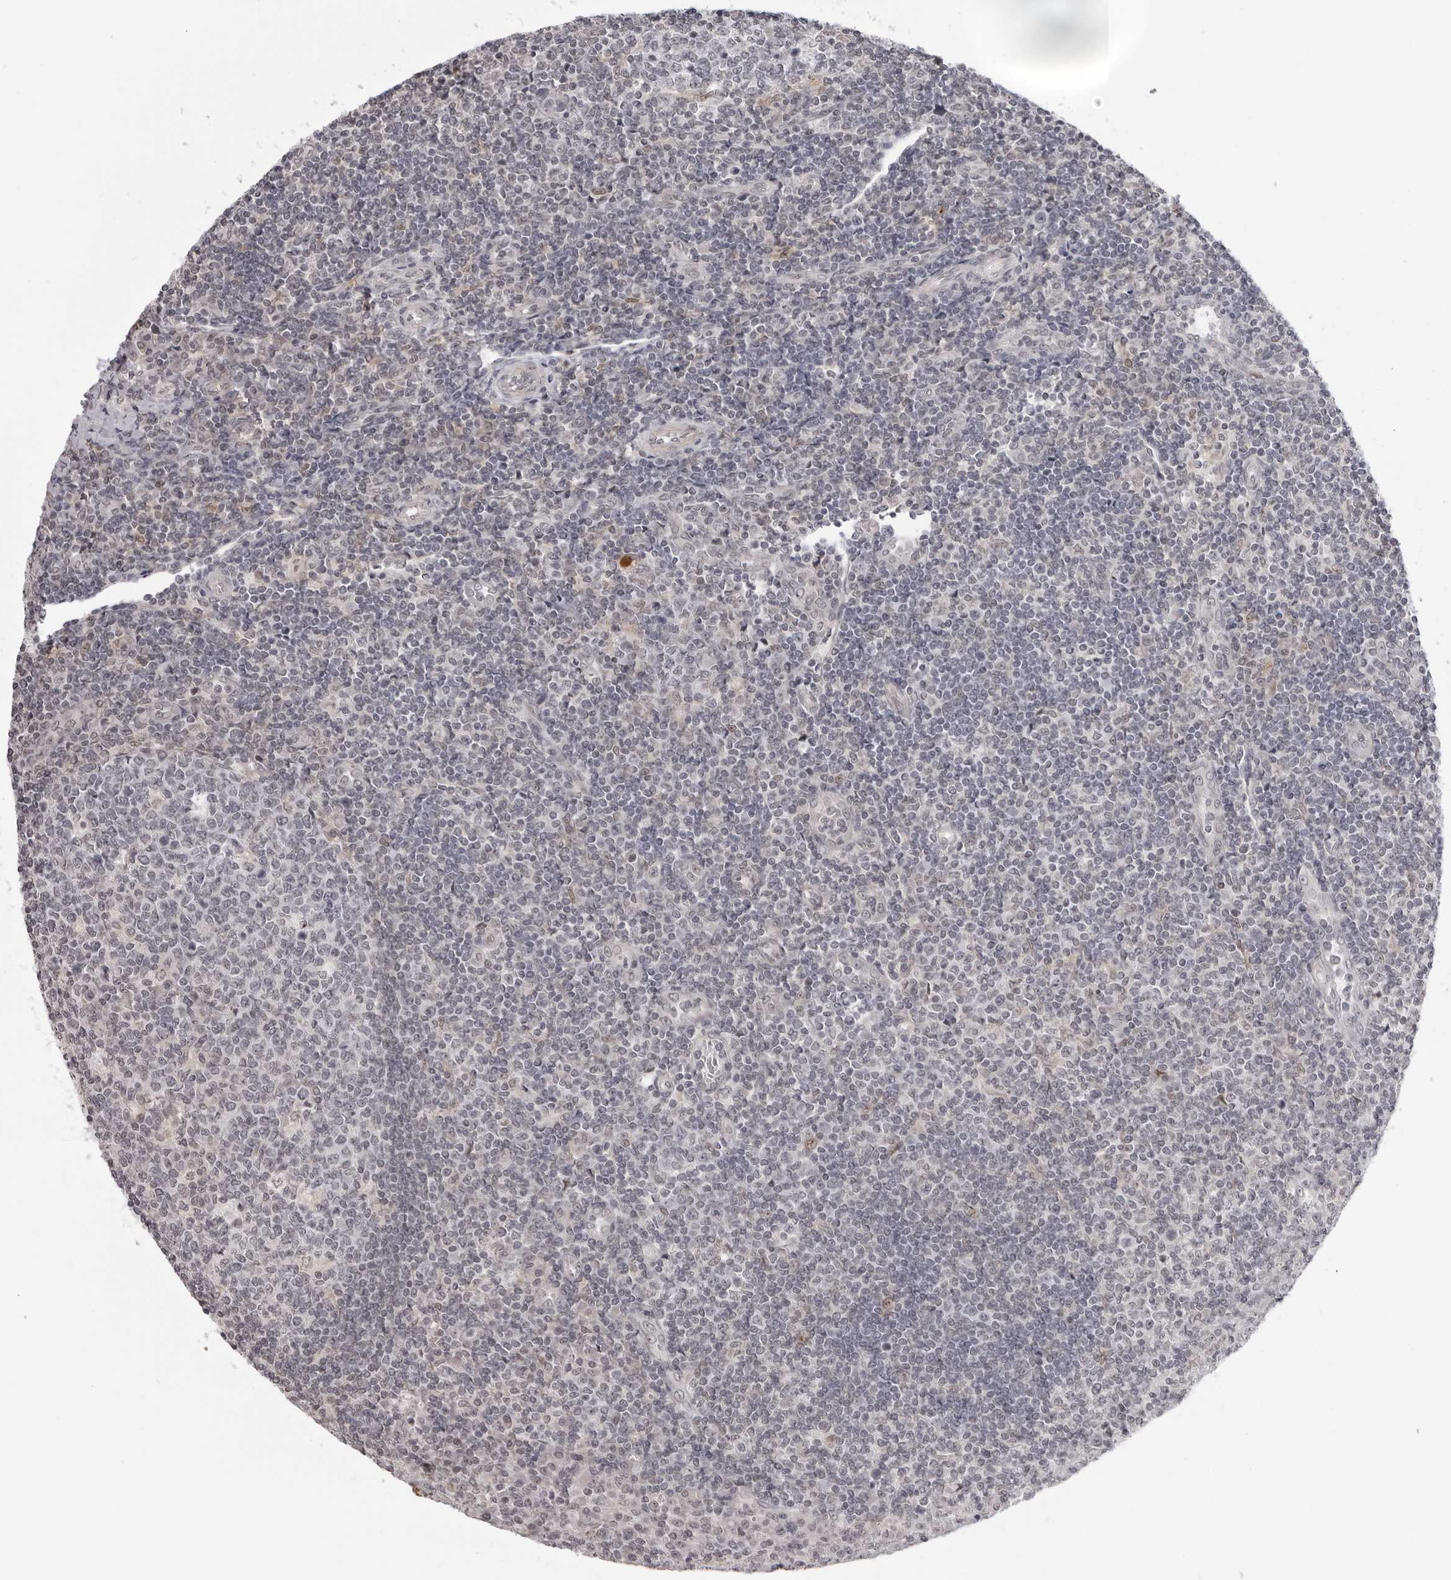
{"staining": {"intensity": "weak", "quantity": "<25%", "location": "nuclear"}, "tissue": "tonsil", "cell_type": "Germinal center cells", "image_type": "normal", "snomed": [{"axis": "morphology", "description": "Normal tissue, NOS"}, {"axis": "topography", "description": "Tonsil"}], "caption": "This is a image of immunohistochemistry staining of normal tonsil, which shows no staining in germinal center cells. The staining was performed using DAB (3,3'-diaminobenzidine) to visualize the protein expression in brown, while the nuclei were stained in blue with hematoxylin (Magnification: 20x).", "gene": "SRGAP2", "patient": {"sex": "female", "age": 19}}